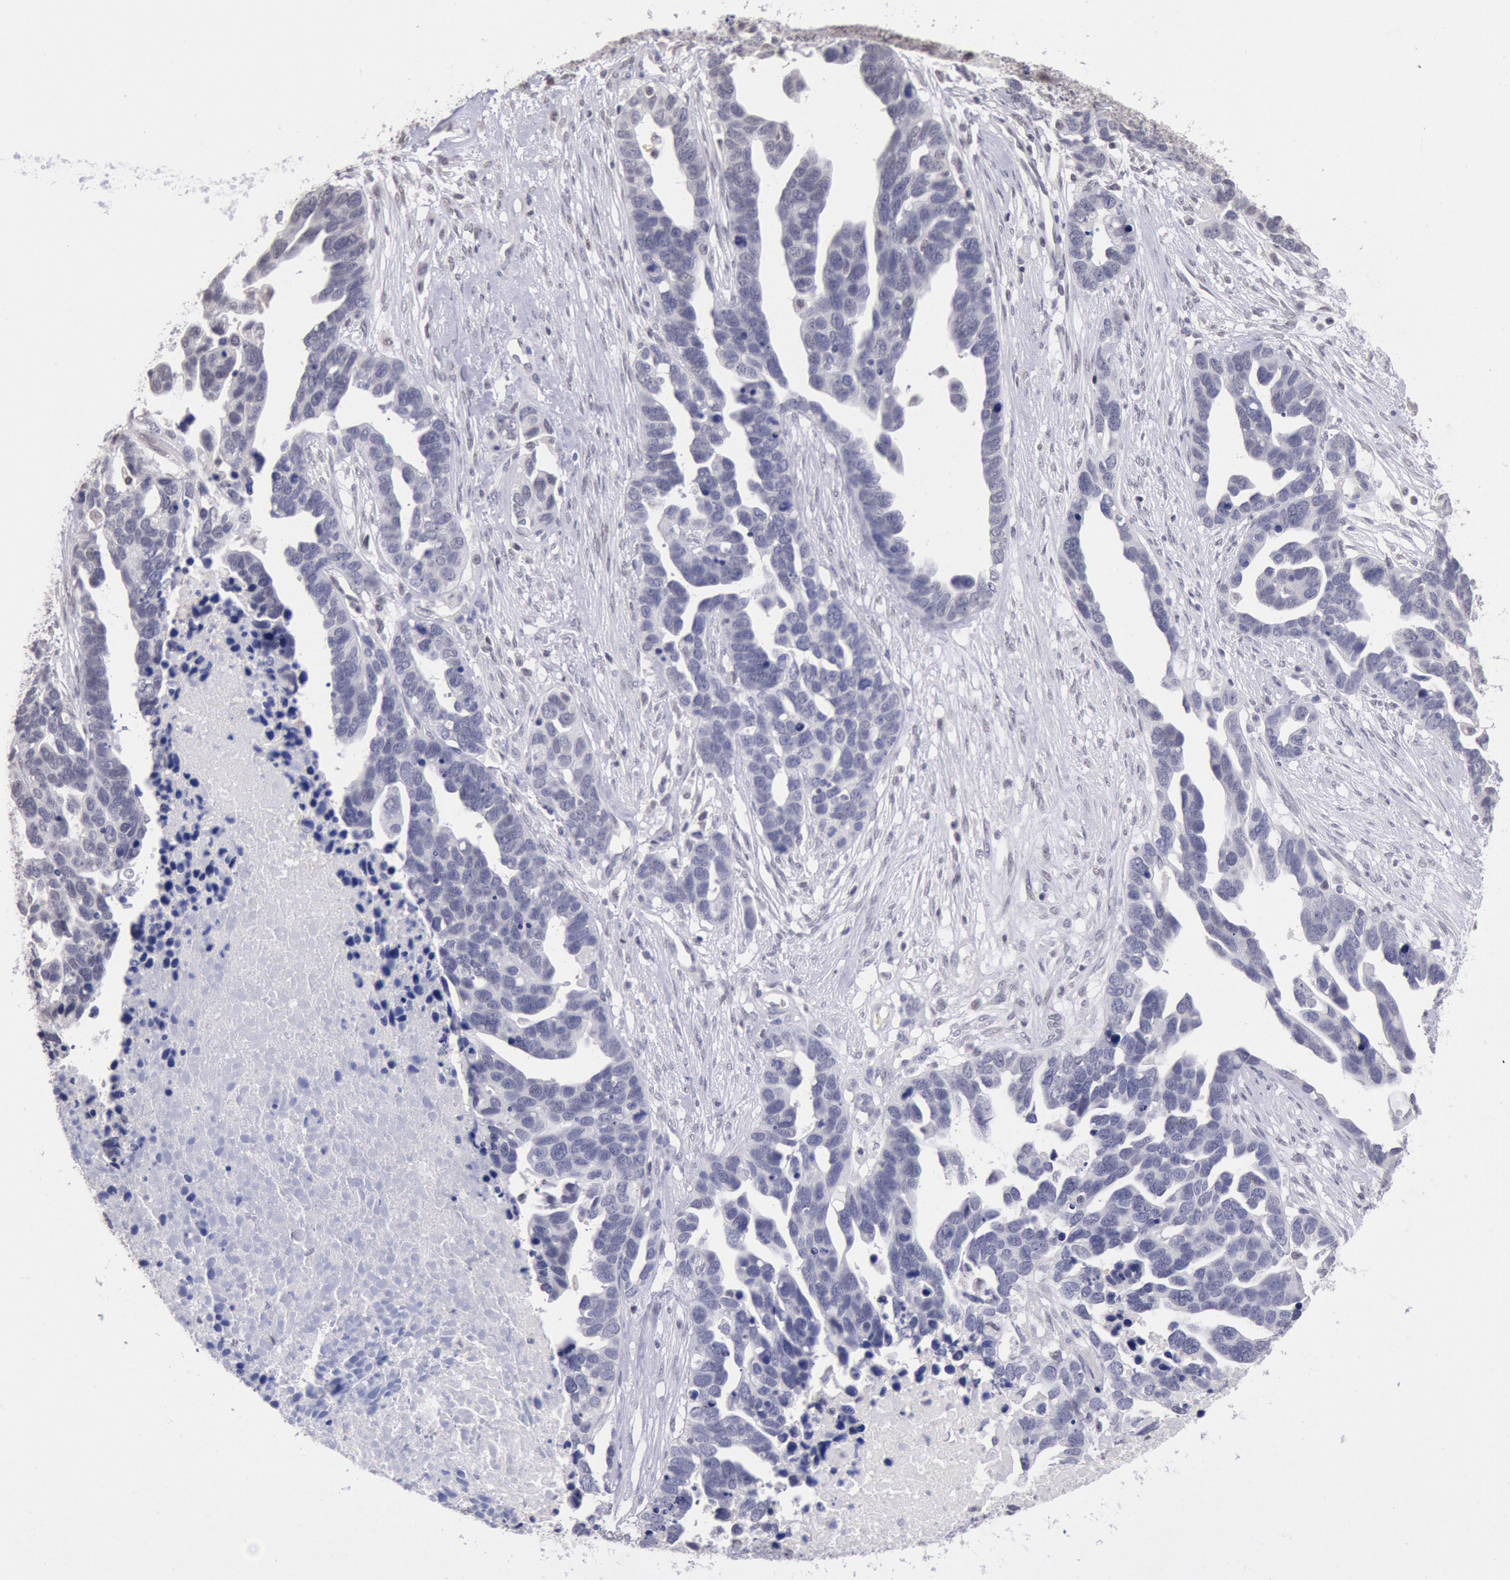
{"staining": {"intensity": "negative", "quantity": "none", "location": "none"}, "tissue": "ovarian cancer", "cell_type": "Tumor cells", "image_type": "cancer", "snomed": [{"axis": "morphology", "description": "Cystadenocarcinoma, serous, NOS"}, {"axis": "topography", "description": "Ovary"}], "caption": "Immunohistochemistry (IHC) histopathology image of neoplastic tissue: human ovarian cancer stained with DAB (3,3'-diaminobenzidine) demonstrates no significant protein expression in tumor cells.", "gene": "MYH7", "patient": {"sex": "female", "age": 54}}